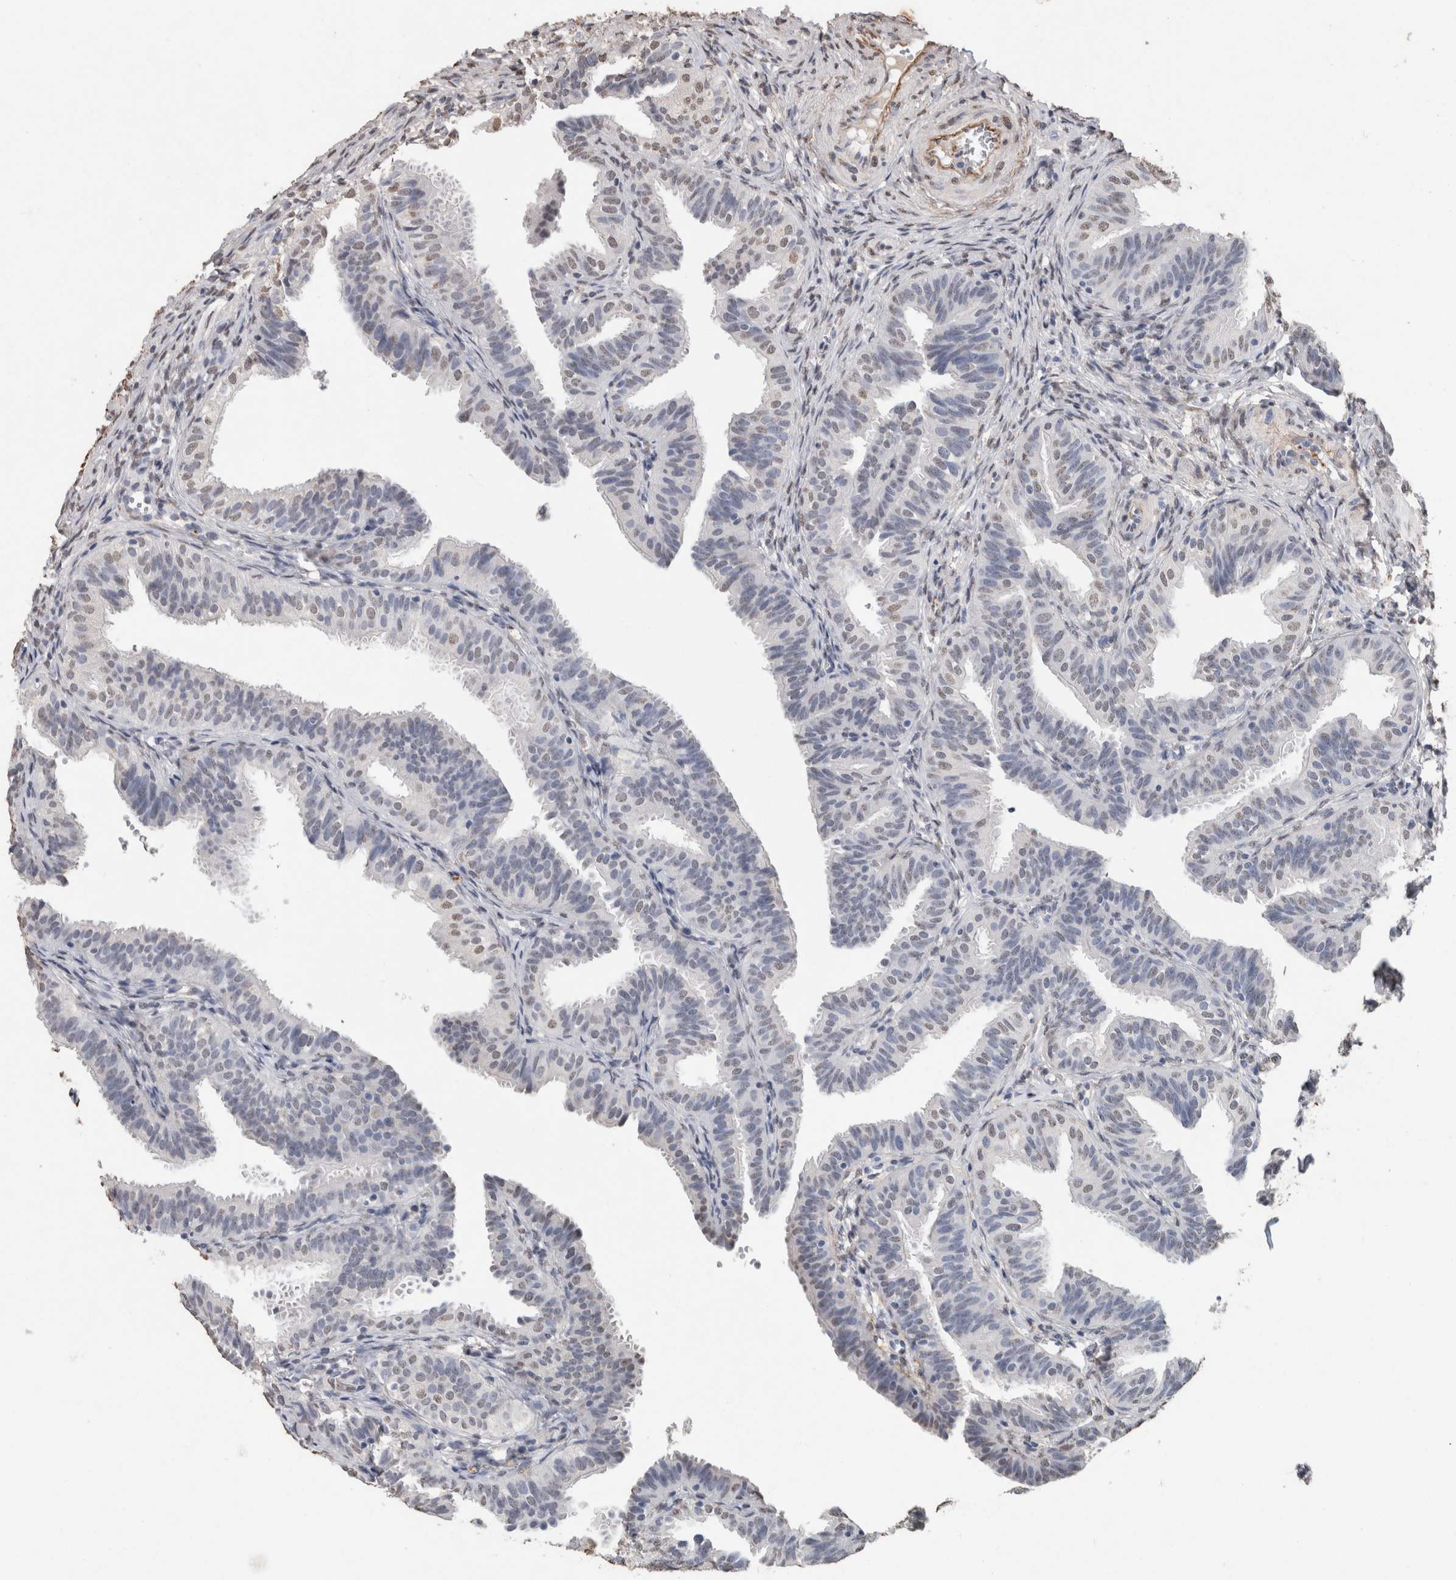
{"staining": {"intensity": "weak", "quantity": "<25%", "location": "nuclear"}, "tissue": "fallopian tube", "cell_type": "Glandular cells", "image_type": "normal", "snomed": [{"axis": "morphology", "description": "Normal tissue, NOS"}, {"axis": "topography", "description": "Fallopian tube"}], "caption": "Immunohistochemistry image of unremarkable fallopian tube: fallopian tube stained with DAB (3,3'-diaminobenzidine) displays no significant protein staining in glandular cells.", "gene": "LTBP1", "patient": {"sex": "female", "age": 35}}